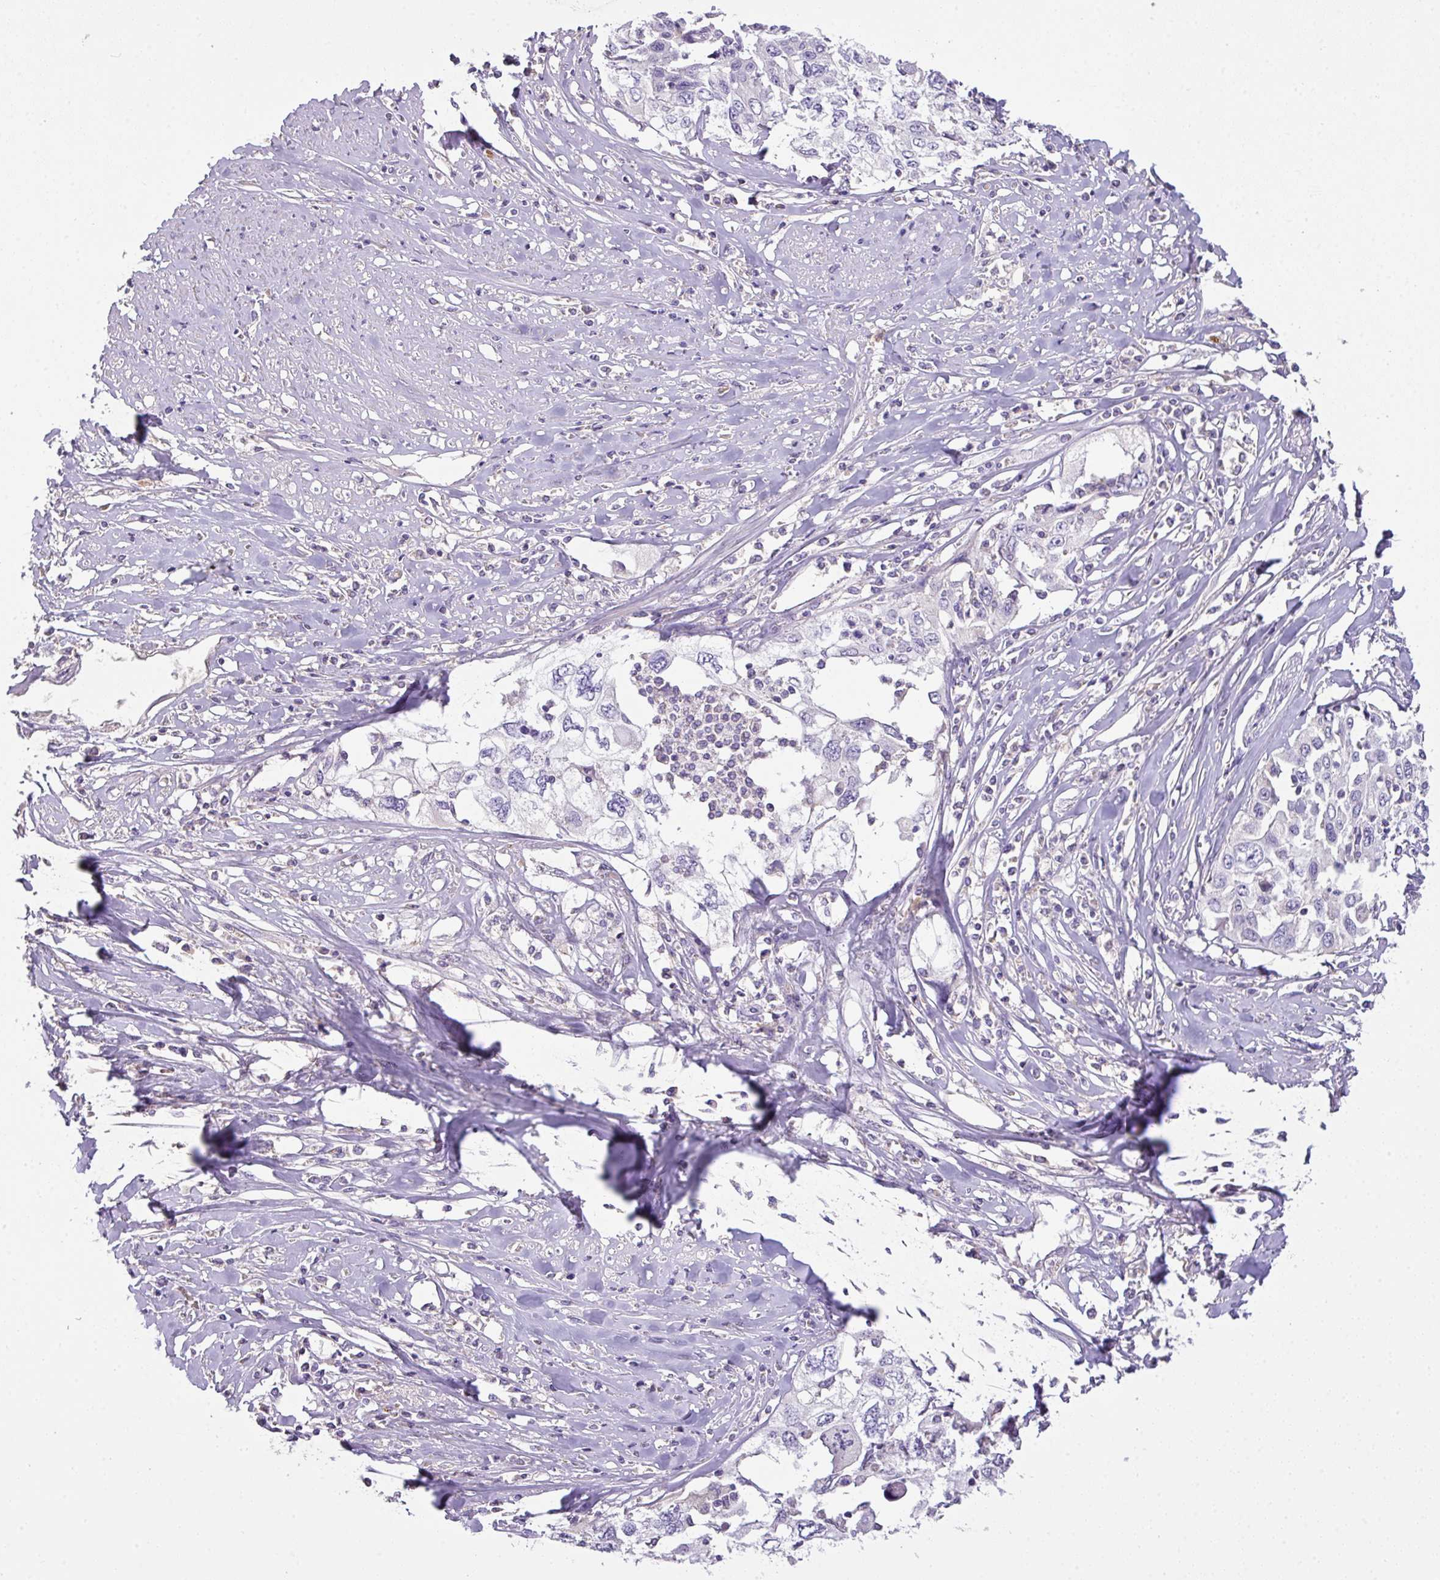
{"staining": {"intensity": "negative", "quantity": "none", "location": "none"}, "tissue": "cervical cancer", "cell_type": "Tumor cells", "image_type": "cancer", "snomed": [{"axis": "morphology", "description": "Squamous cell carcinoma, NOS"}, {"axis": "topography", "description": "Cervix"}], "caption": "Tumor cells are negative for protein expression in human squamous cell carcinoma (cervical). (Immunohistochemistry (ihc), brightfield microscopy, high magnification).", "gene": "OR6C6", "patient": {"sex": "female", "age": 31}}